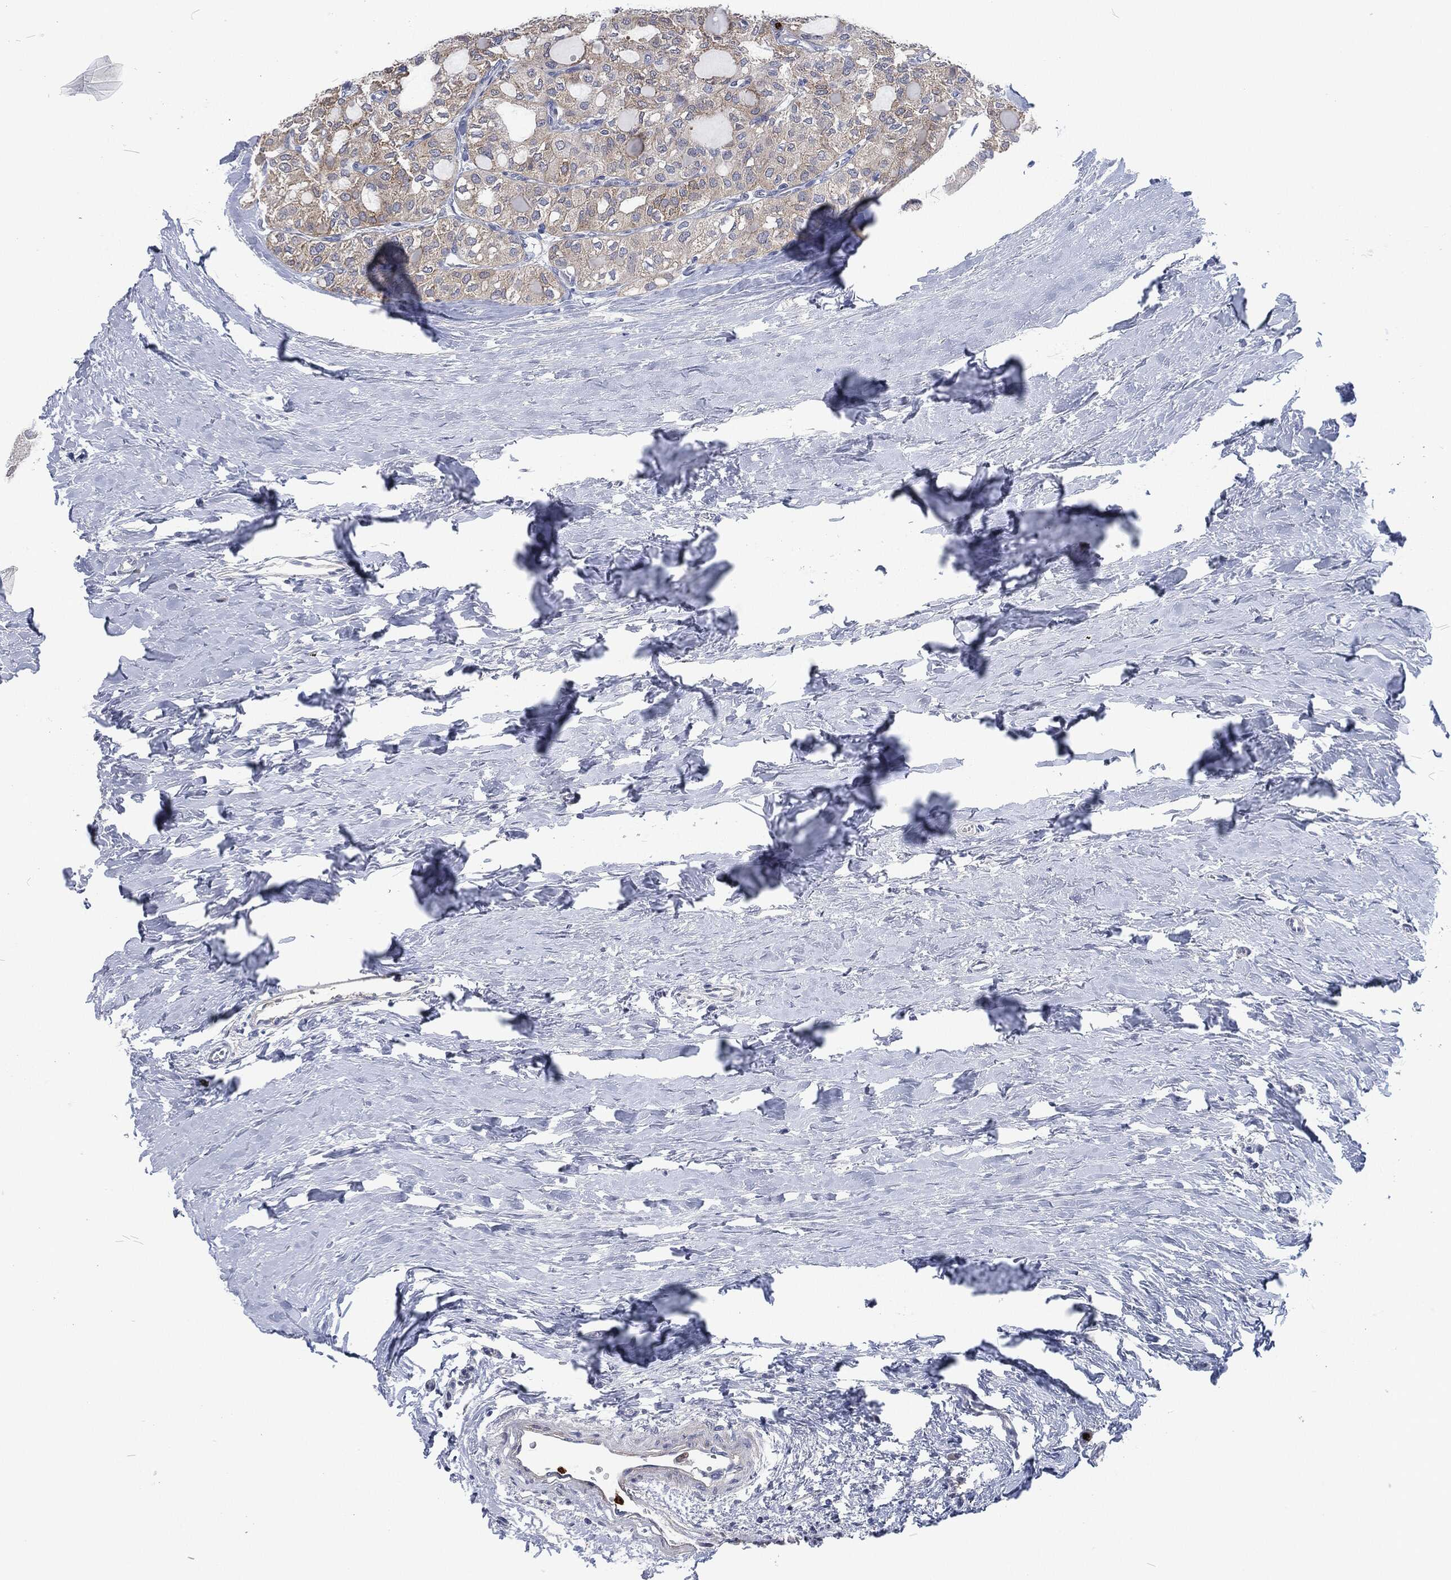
{"staining": {"intensity": "weak", "quantity": "<25%", "location": "cytoplasmic/membranous"}, "tissue": "thyroid cancer", "cell_type": "Tumor cells", "image_type": "cancer", "snomed": [{"axis": "morphology", "description": "Follicular adenoma carcinoma, NOS"}, {"axis": "topography", "description": "Thyroid gland"}], "caption": "Tumor cells show no significant protein staining in follicular adenoma carcinoma (thyroid). (Stains: DAB (3,3'-diaminobenzidine) IHC with hematoxylin counter stain, Microscopy: brightfield microscopy at high magnification).", "gene": "MPO", "patient": {"sex": "male", "age": 75}}